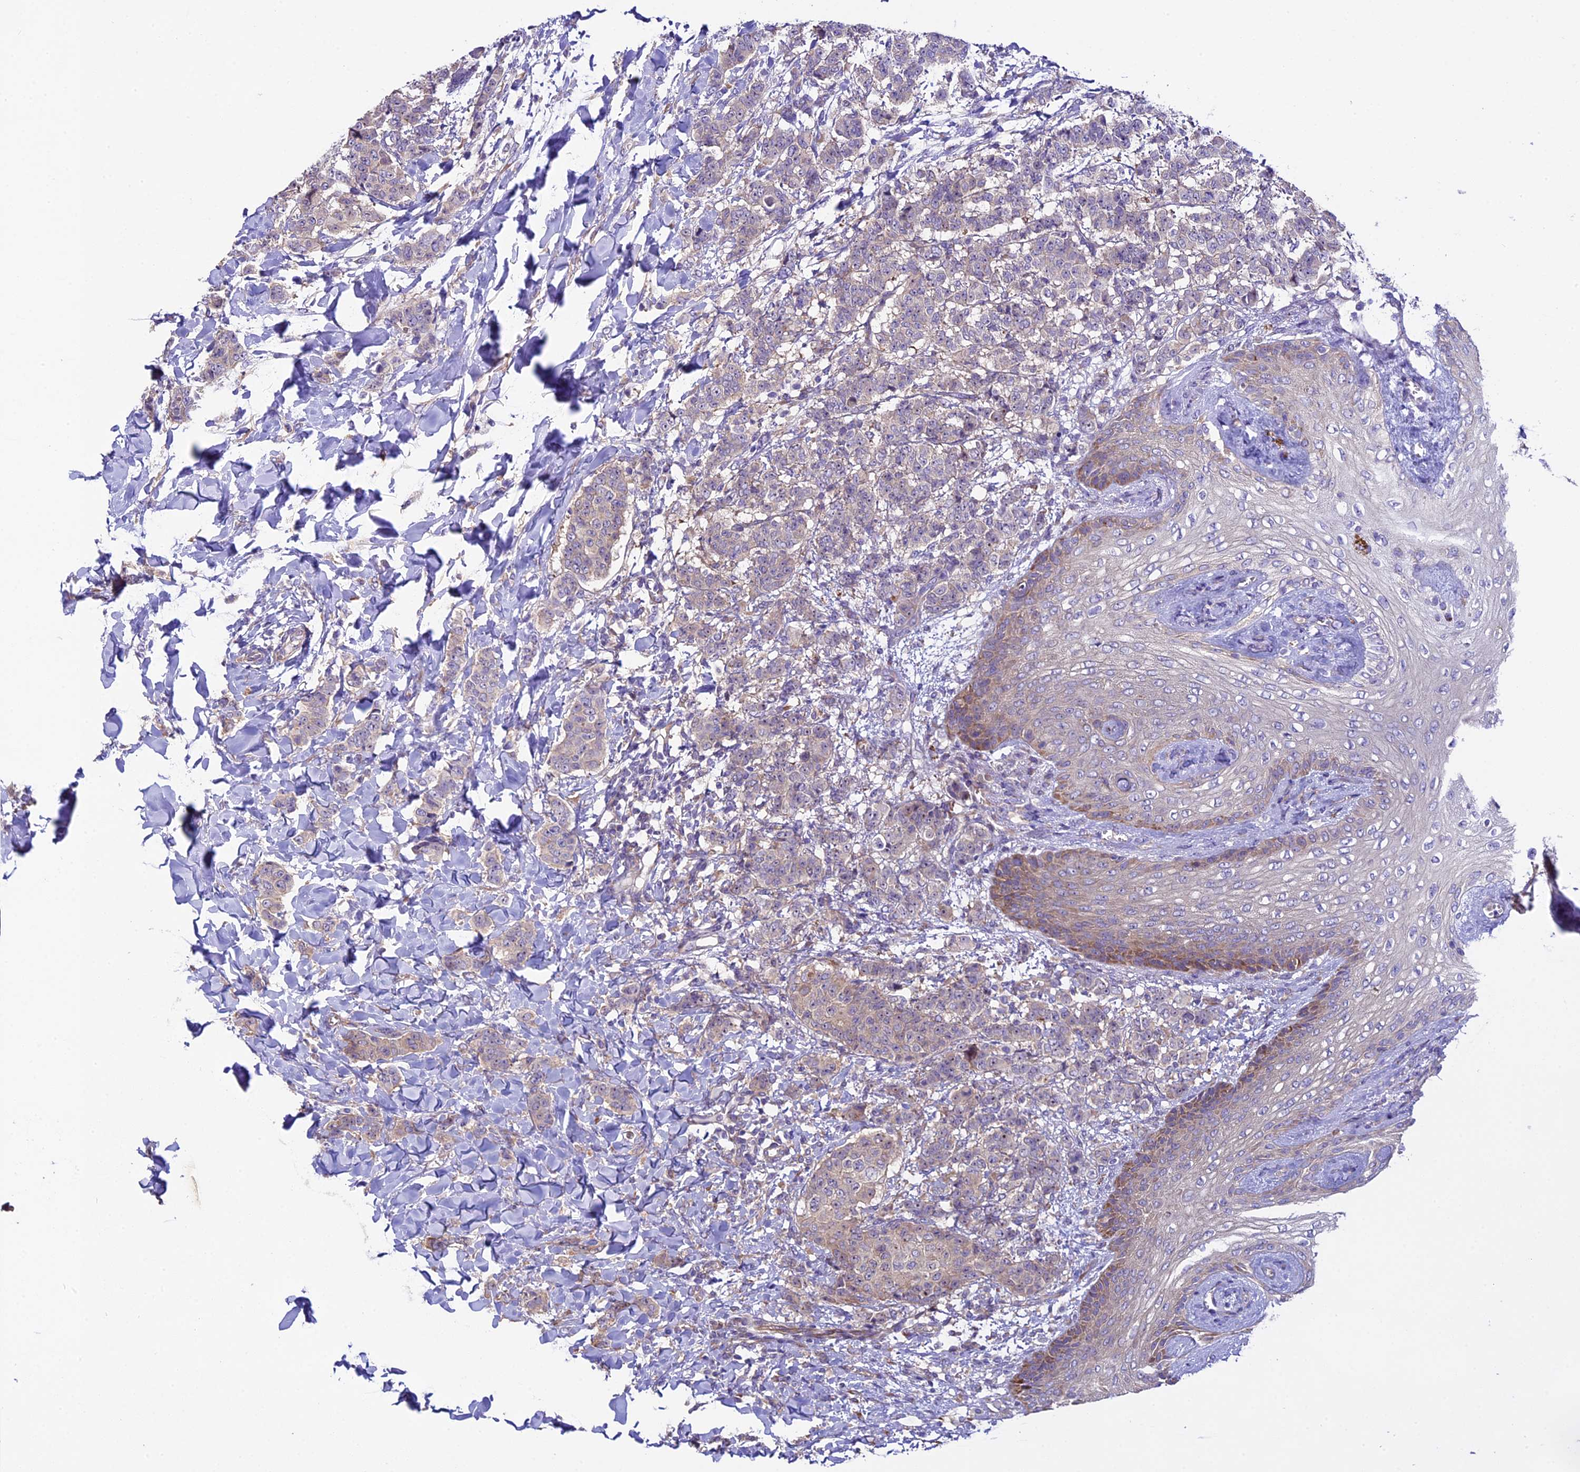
{"staining": {"intensity": "moderate", "quantity": "<25%", "location": "cytoplasmic/membranous"}, "tissue": "breast cancer", "cell_type": "Tumor cells", "image_type": "cancer", "snomed": [{"axis": "morphology", "description": "Duct carcinoma"}, {"axis": "topography", "description": "Breast"}], "caption": "This histopathology image demonstrates immunohistochemistry staining of breast cancer (intraductal carcinoma), with low moderate cytoplasmic/membranous expression in approximately <25% of tumor cells.", "gene": "SPIRE1", "patient": {"sex": "female", "age": 40}}